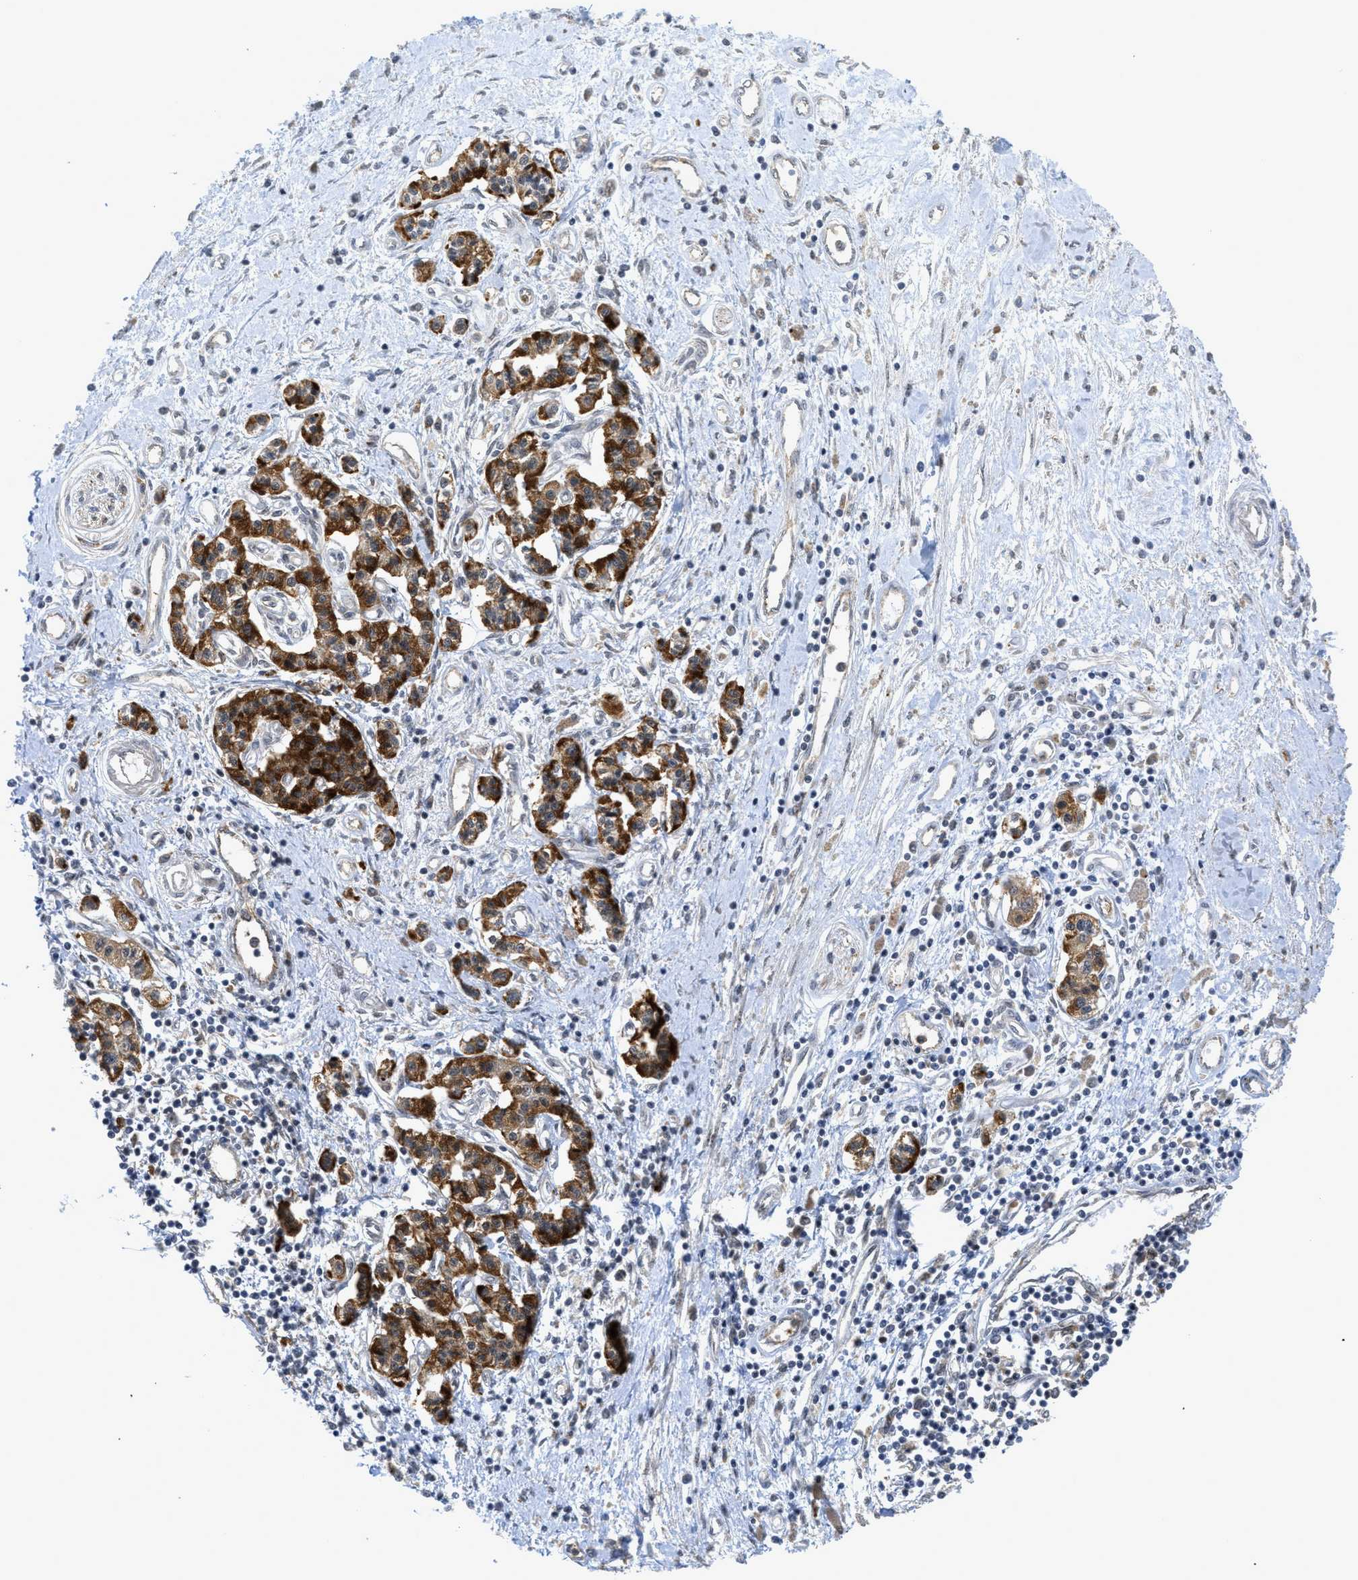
{"staining": {"intensity": "strong", "quantity": ">75%", "location": "cytoplasmic/membranous"}, "tissue": "pancreatic cancer", "cell_type": "Tumor cells", "image_type": "cancer", "snomed": [{"axis": "morphology", "description": "Adenocarcinoma, NOS"}, {"axis": "topography", "description": "Pancreas"}], "caption": "Pancreatic cancer (adenocarcinoma) was stained to show a protein in brown. There is high levels of strong cytoplasmic/membranous staining in approximately >75% of tumor cells.", "gene": "DNAJC28", "patient": {"sex": "female", "age": 77}}